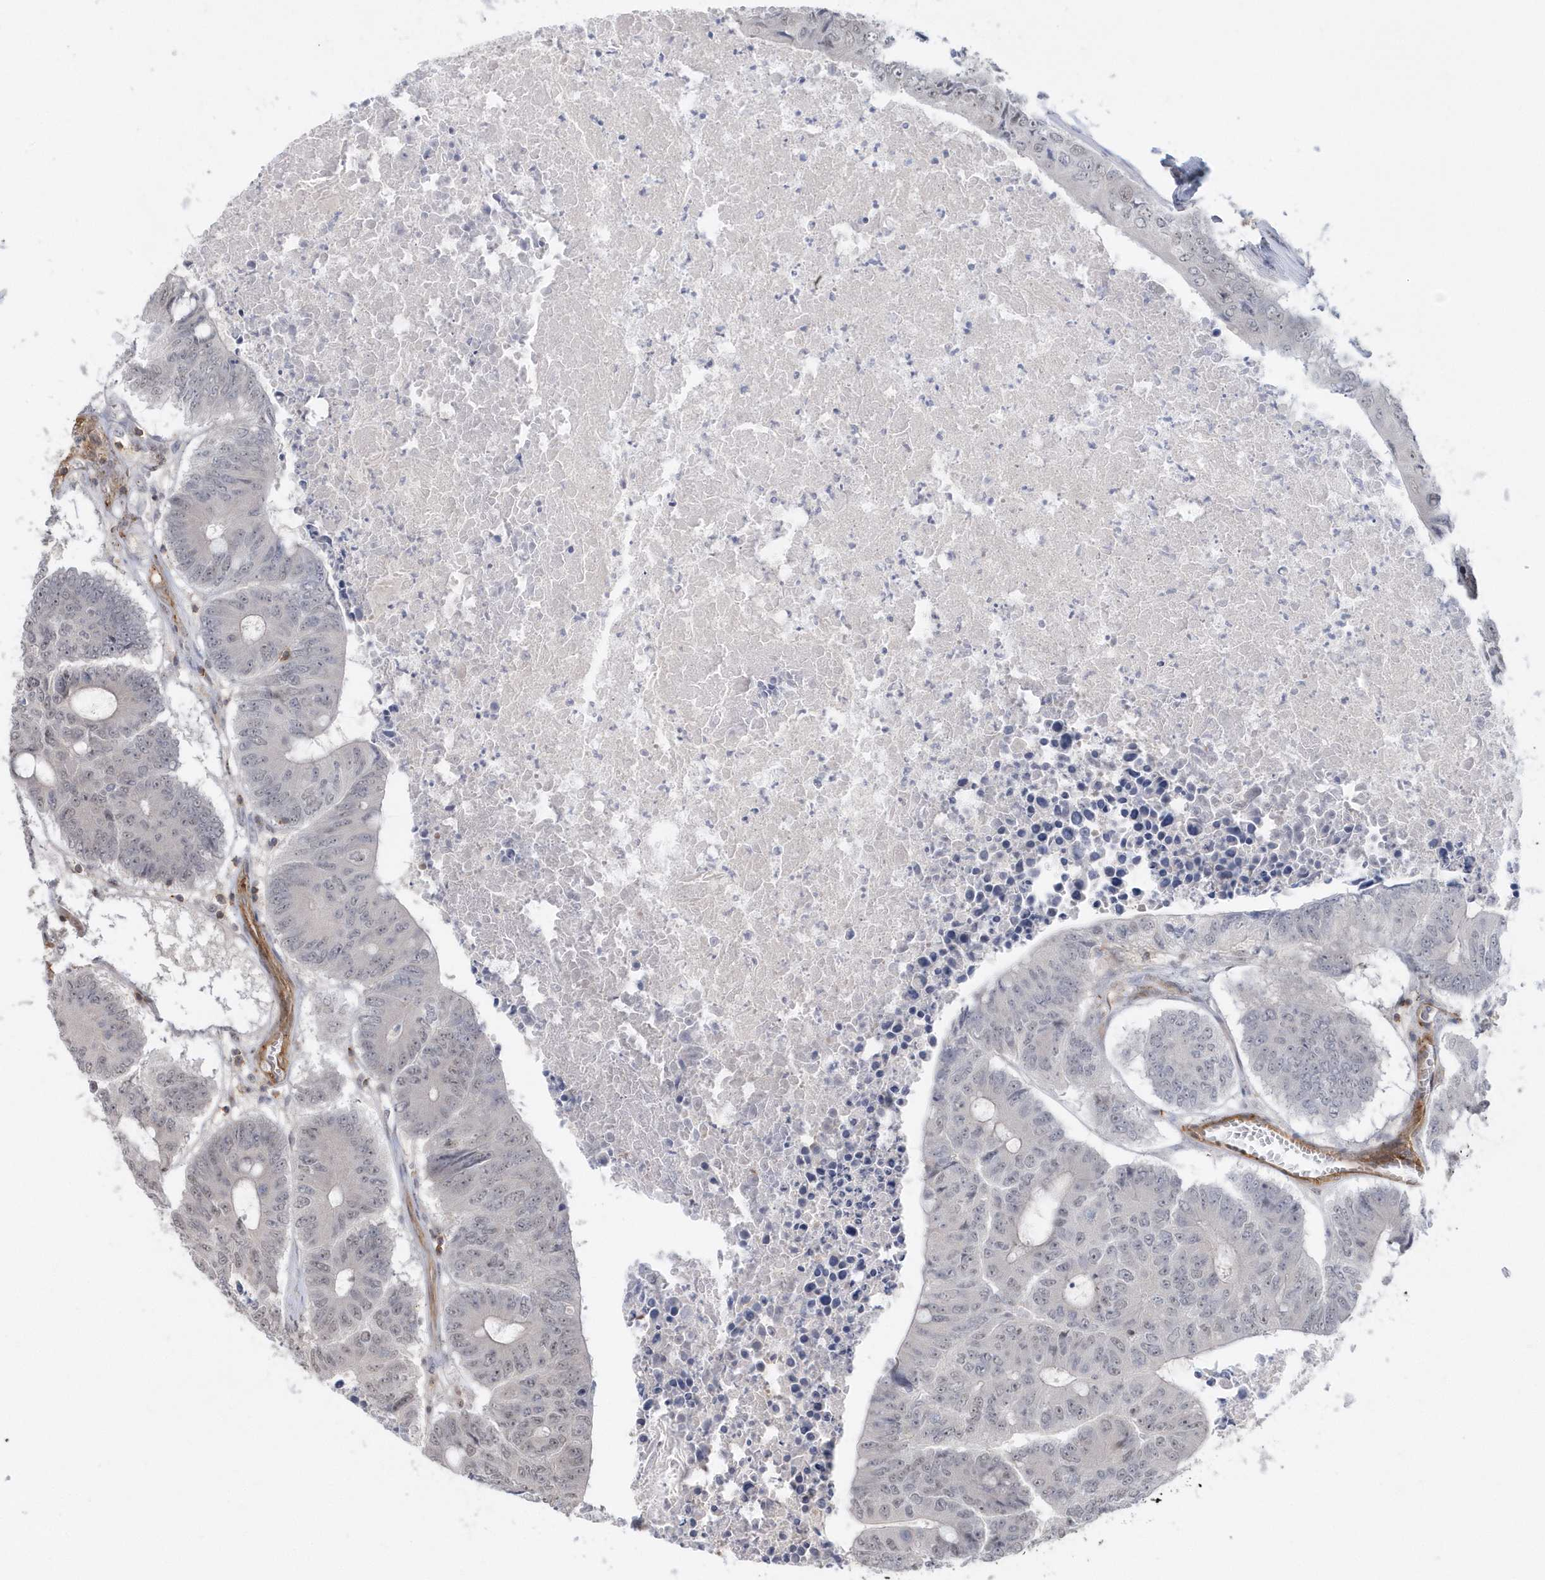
{"staining": {"intensity": "negative", "quantity": "none", "location": "none"}, "tissue": "colorectal cancer", "cell_type": "Tumor cells", "image_type": "cancer", "snomed": [{"axis": "morphology", "description": "Adenocarcinoma, NOS"}, {"axis": "topography", "description": "Colon"}], "caption": "This is an immunohistochemistry (IHC) photomicrograph of human colorectal cancer. There is no positivity in tumor cells.", "gene": "CRIP3", "patient": {"sex": "male", "age": 87}}